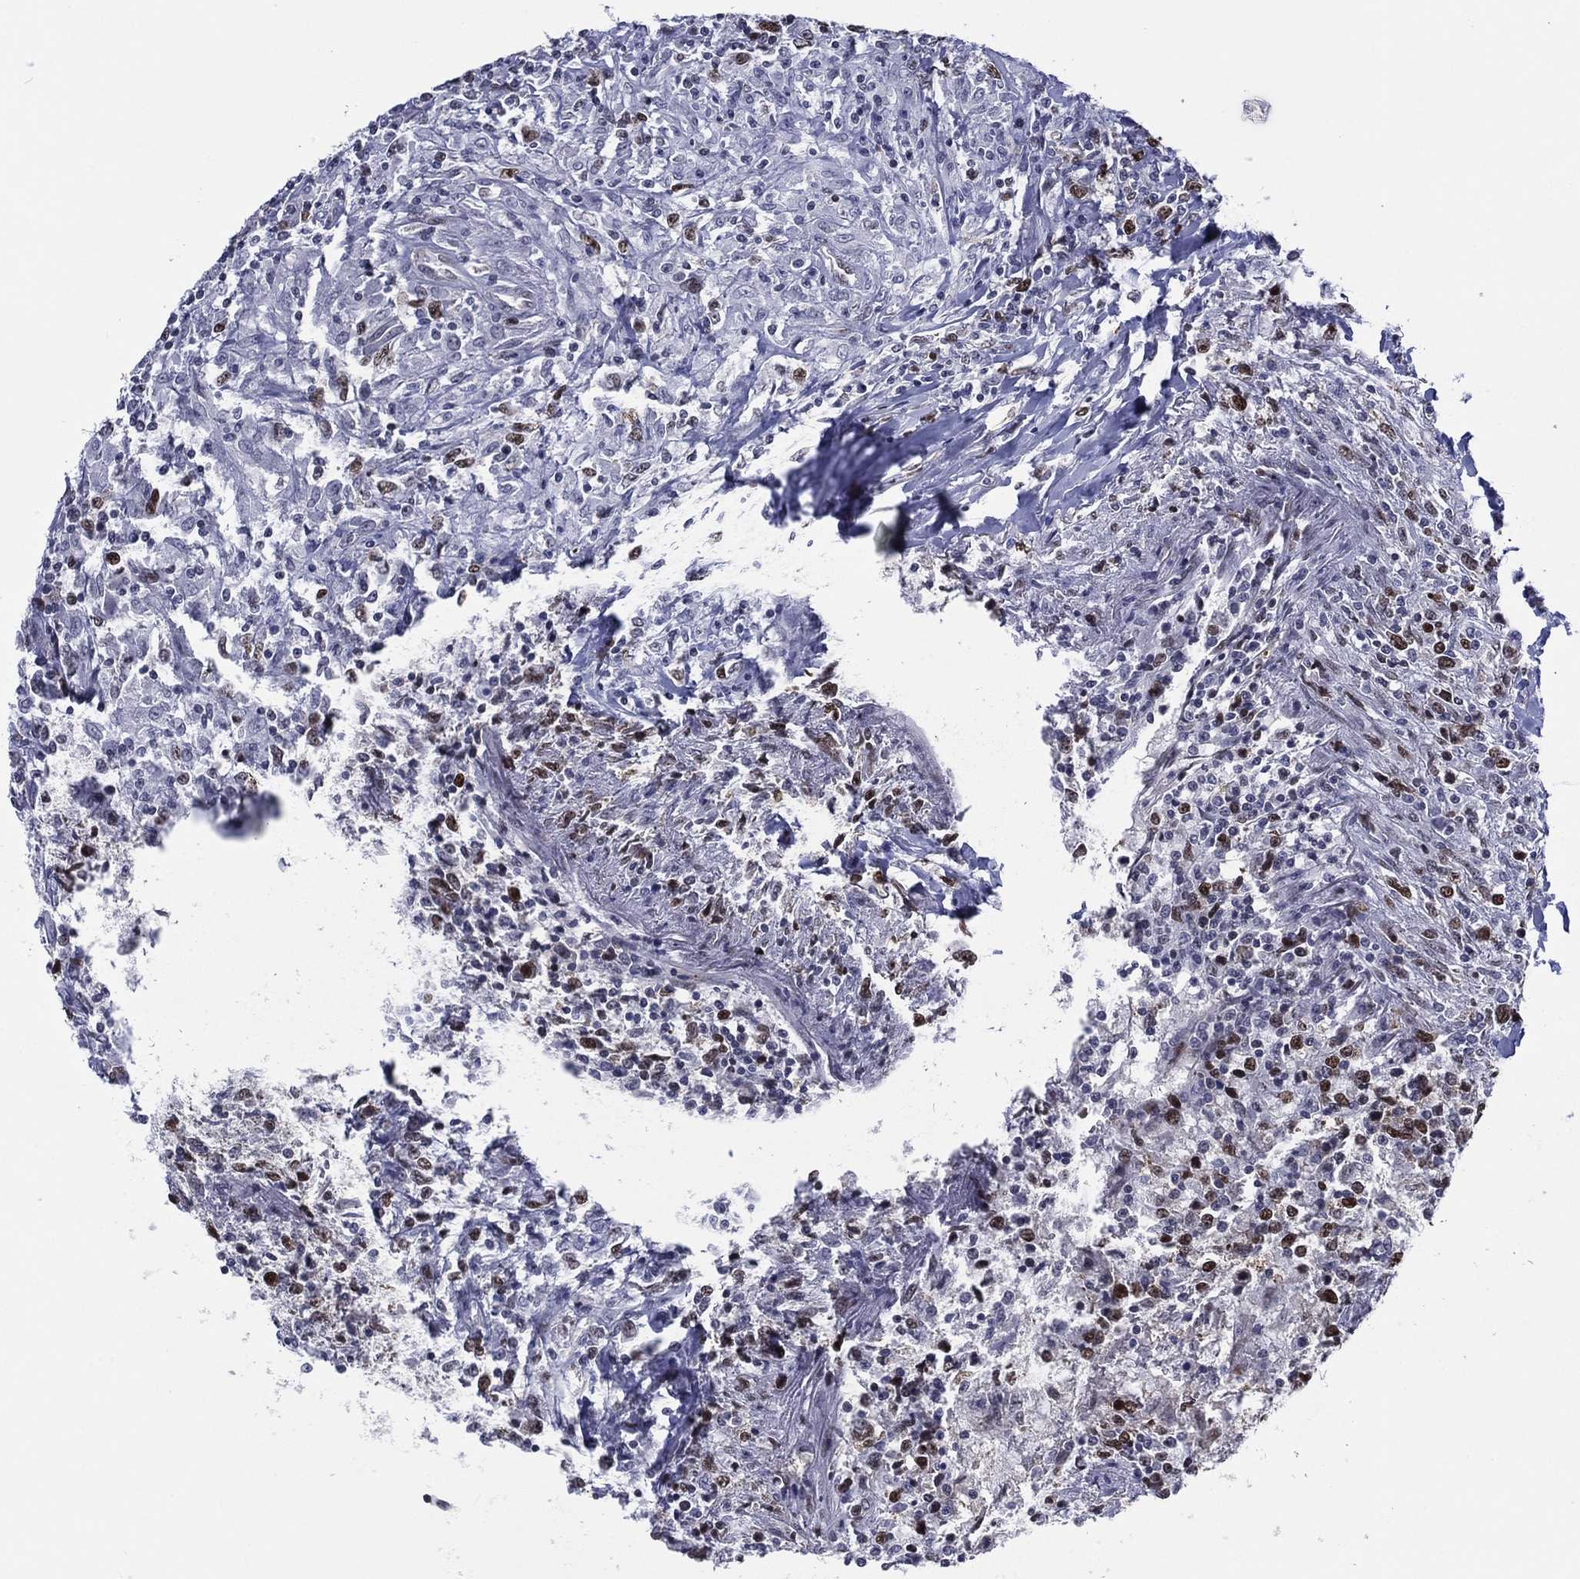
{"staining": {"intensity": "strong", "quantity": "<25%", "location": "nuclear"}, "tissue": "lymphoma", "cell_type": "Tumor cells", "image_type": "cancer", "snomed": [{"axis": "morphology", "description": "Malignant lymphoma, non-Hodgkin's type, High grade"}, {"axis": "topography", "description": "Lung"}], "caption": "Immunohistochemistry (DAB) staining of high-grade malignant lymphoma, non-Hodgkin's type demonstrates strong nuclear protein staining in about <25% of tumor cells.", "gene": "GATA6", "patient": {"sex": "male", "age": 79}}